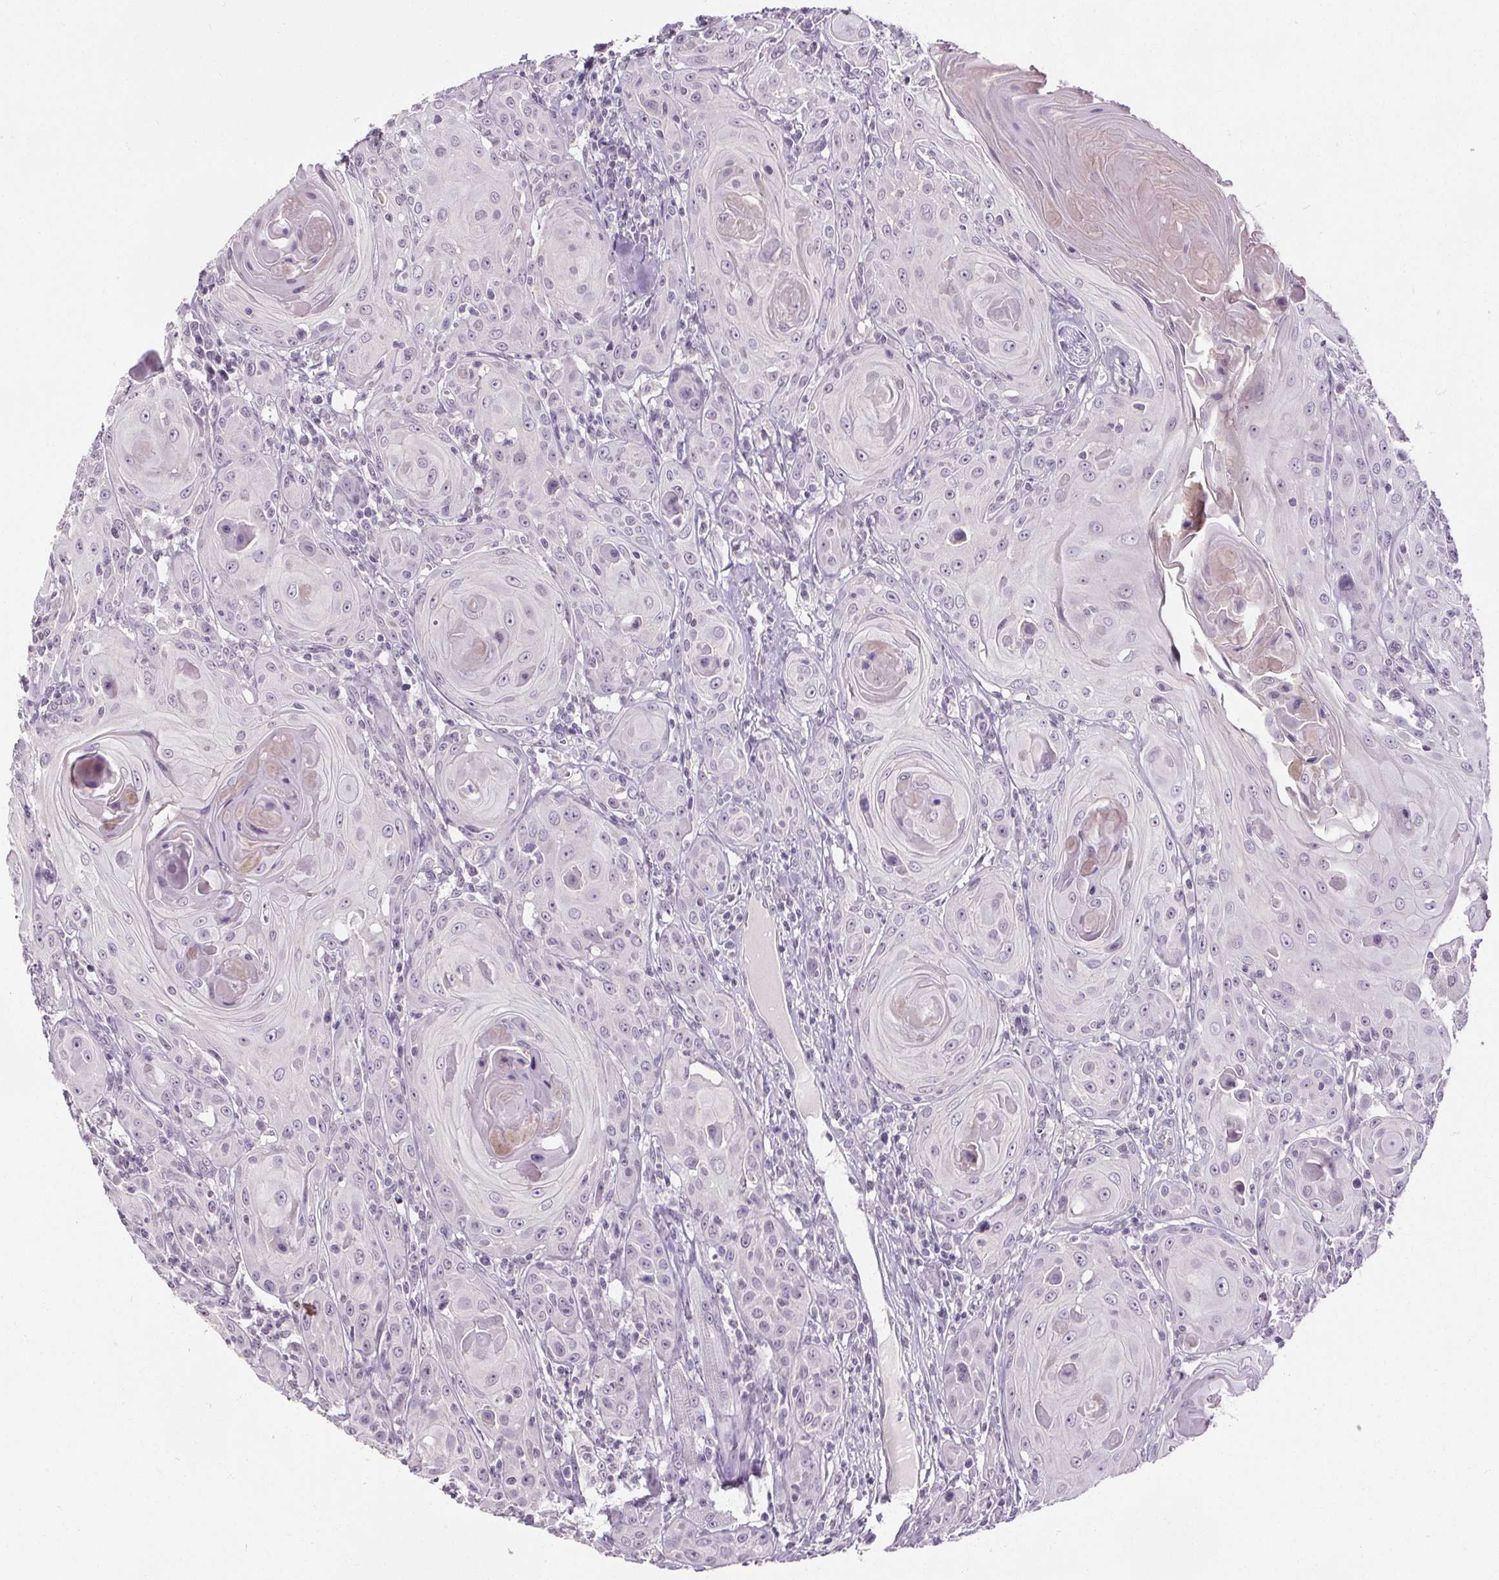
{"staining": {"intensity": "negative", "quantity": "none", "location": "none"}, "tissue": "head and neck cancer", "cell_type": "Tumor cells", "image_type": "cancer", "snomed": [{"axis": "morphology", "description": "Squamous cell carcinoma, NOS"}, {"axis": "topography", "description": "Head-Neck"}], "caption": "This micrograph is of squamous cell carcinoma (head and neck) stained with immunohistochemistry (IHC) to label a protein in brown with the nuclei are counter-stained blue. There is no positivity in tumor cells.", "gene": "SLC2A9", "patient": {"sex": "female", "age": 80}}